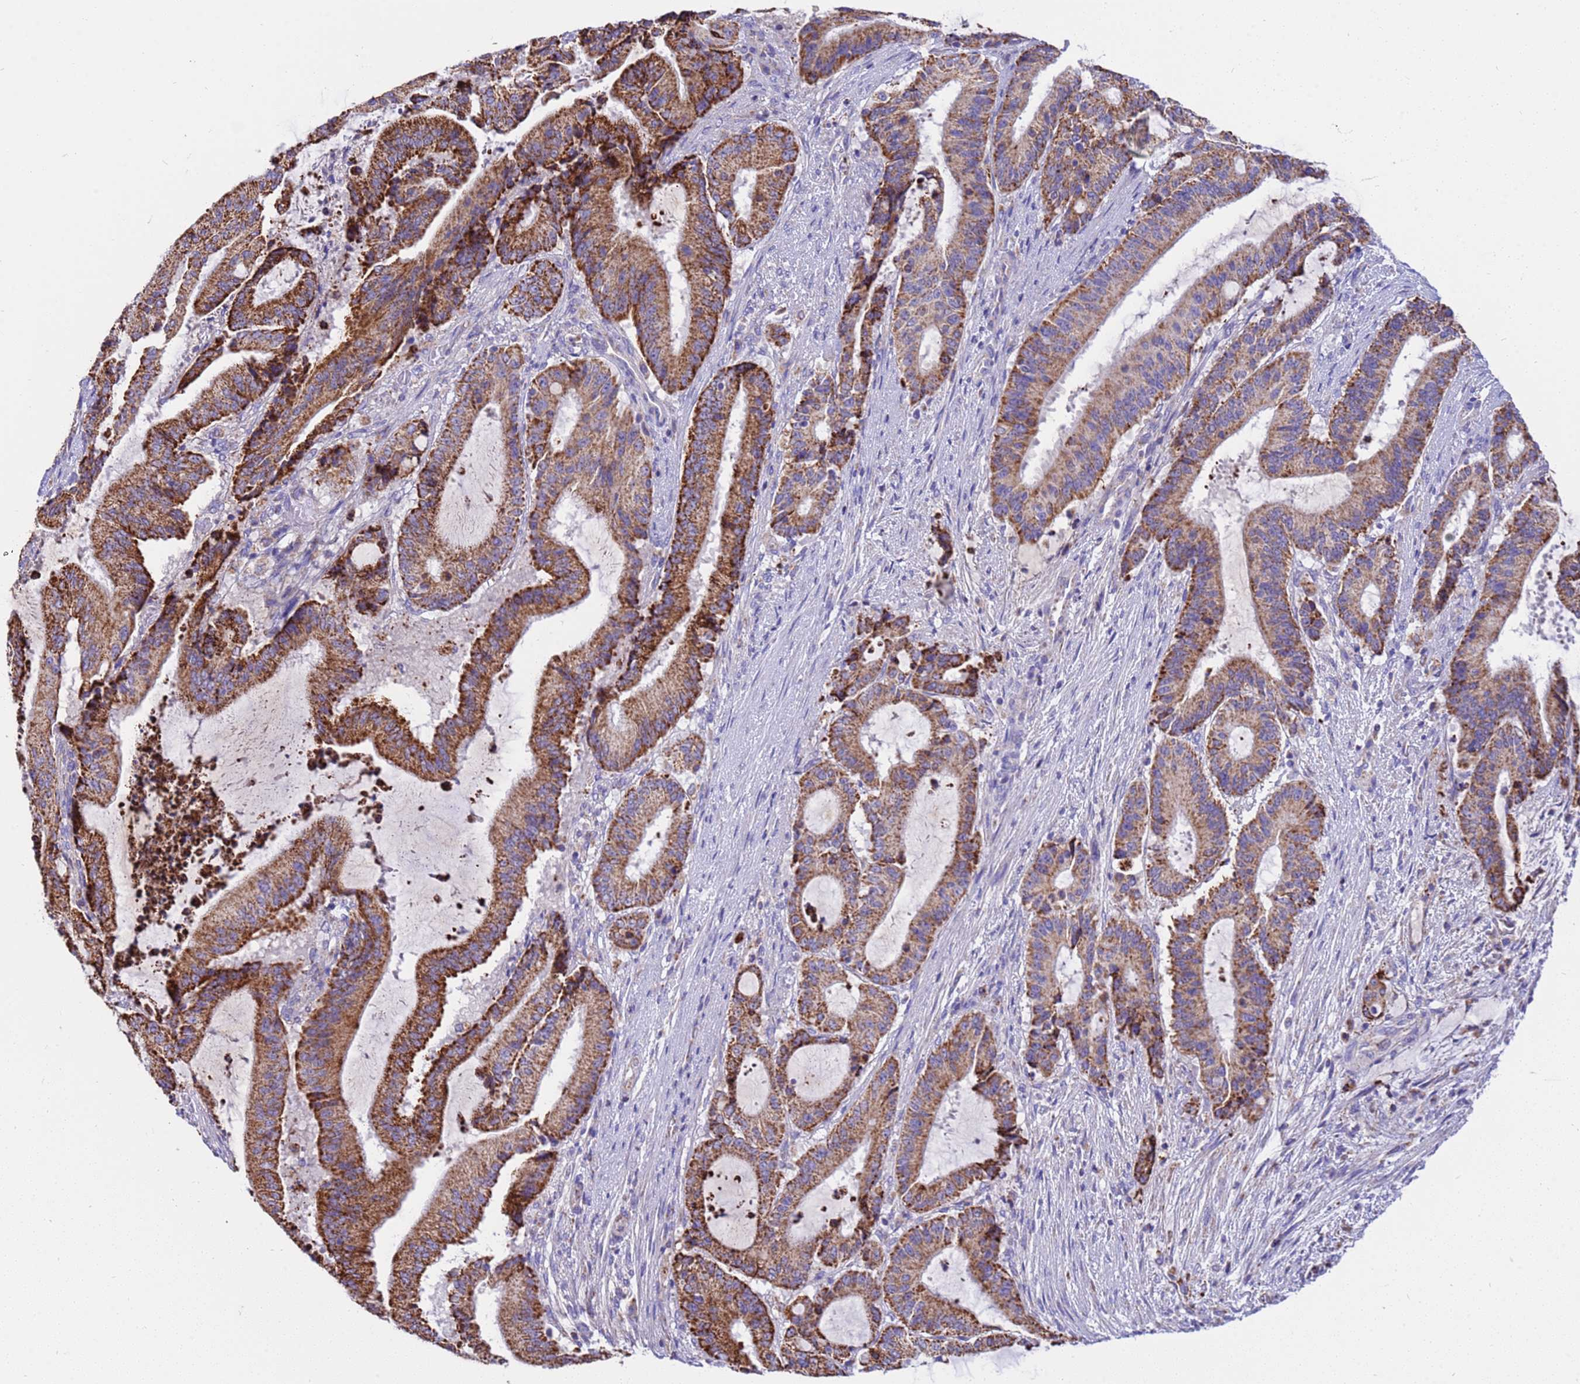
{"staining": {"intensity": "strong", "quantity": ">75%", "location": "cytoplasmic/membranous"}, "tissue": "liver cancer", "cell_type": "Tumor cells", "image_type": "cancer", "snomed": [{"axis": "morphology", "description": "Normal tissue, NOS"}, {"axis": "morphology", "description": "Cholangiocarcinoma"}, {"axis": "topography", "description": "Liver"}, {"axis": "topography", "description": "Peripheral nerve tissue"}], "caption": "Protein expression analysis of liver cholangiocarcinoma reveals strong cytoplasmic/membranous expression in about >75% of tumor cells.", "gene": "RNF165", "patient": {"sex": "female", "age": 73}}